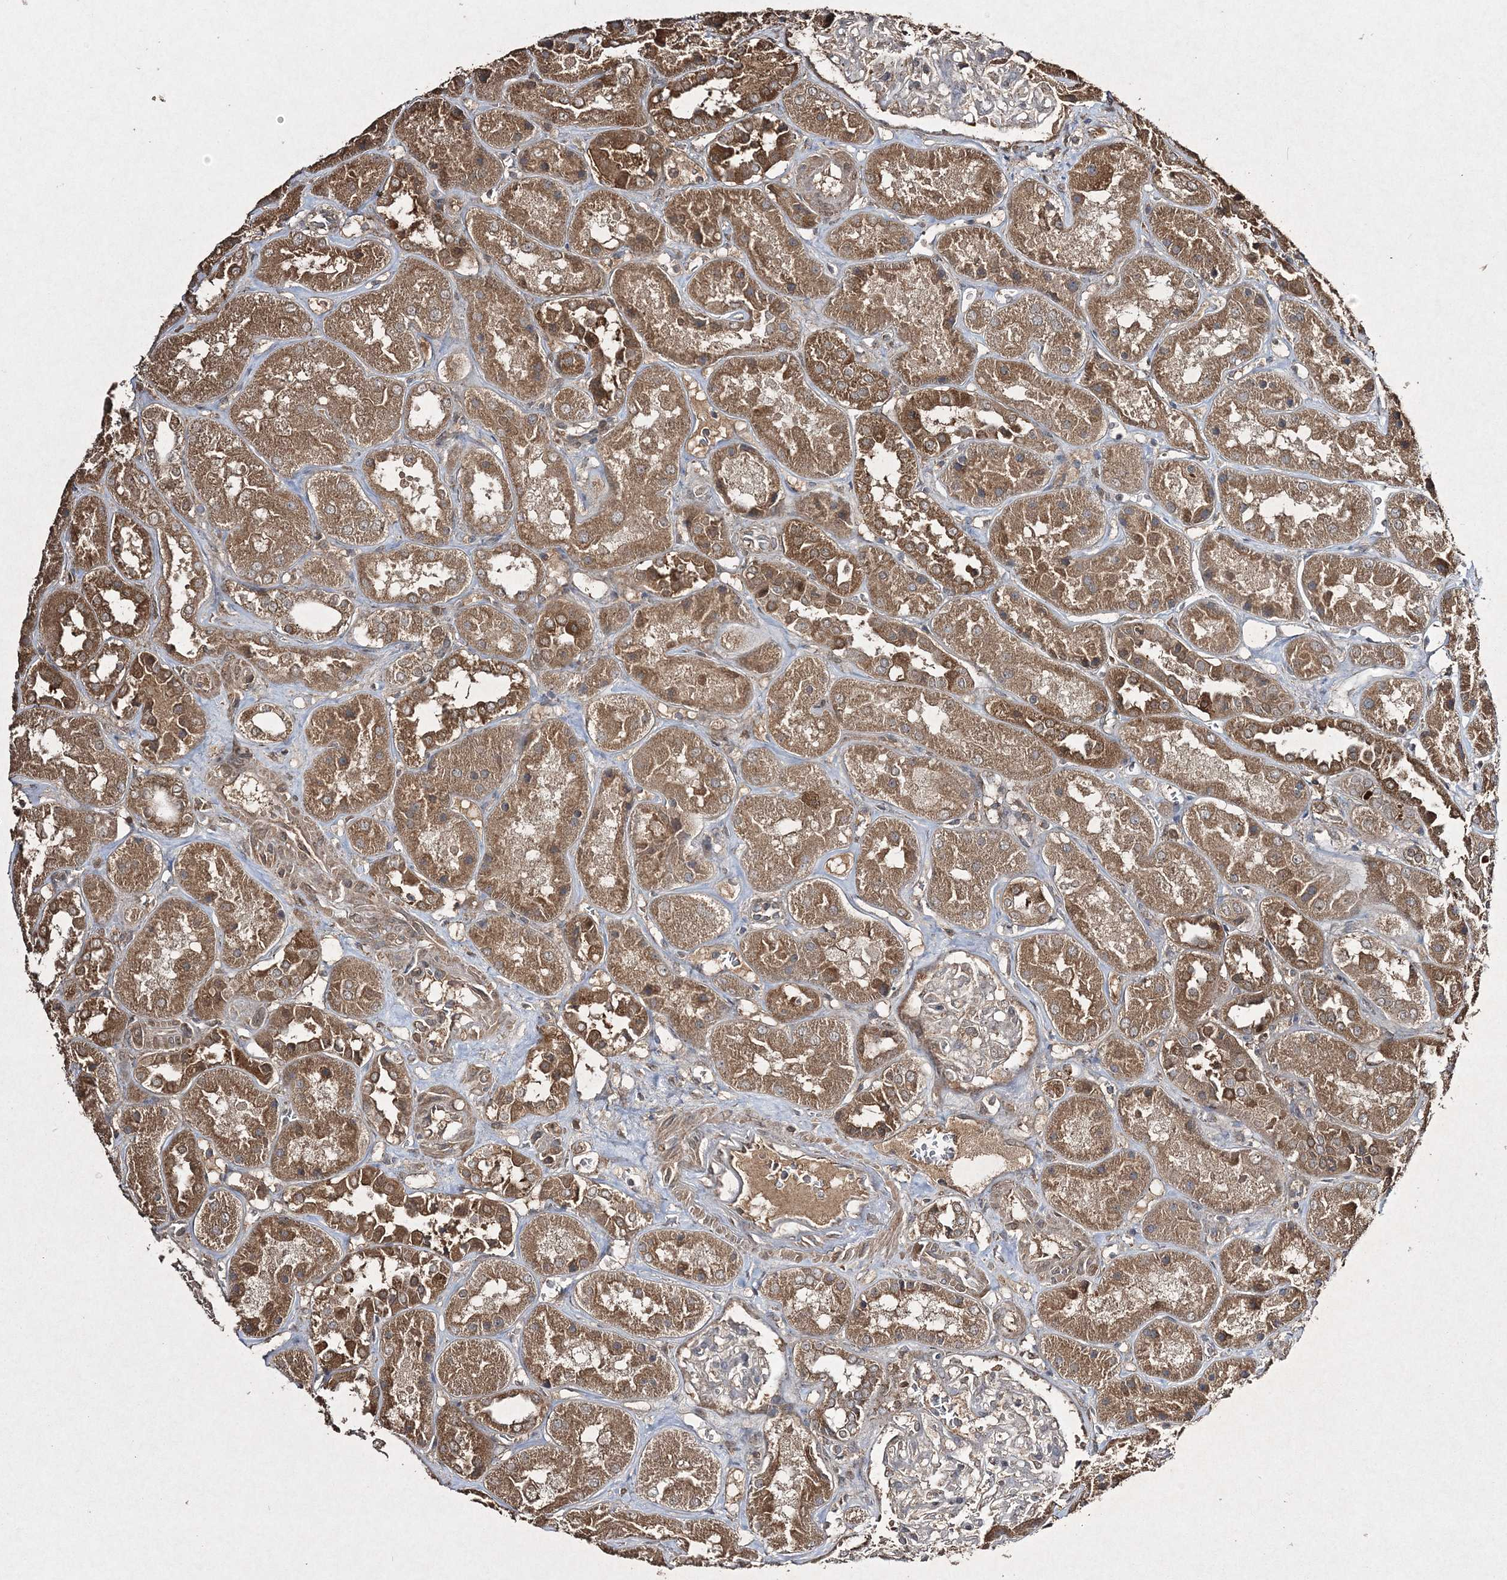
{"staining": {"intensity": "weak", "quantity": "25%-75%", "location": "cytoplasmic/membranous"}, "tissue": "kidney", "cell_type": "Cells in glomeruli", "image_type": "normal", "snomed": [{"axis": "morphology", "description": "Normal tissue, NOS"}, {"axis": "topography", "description": "Kidney"}], "caption": "Brown immunohistochemical staining in normal kidney demonstrates weak cytoplasmic/membranous staining in approximately 25%-75% of cells in glomeruli.", "gene": "GRSF1", "patient": {"sex": "male", "age": 70}}